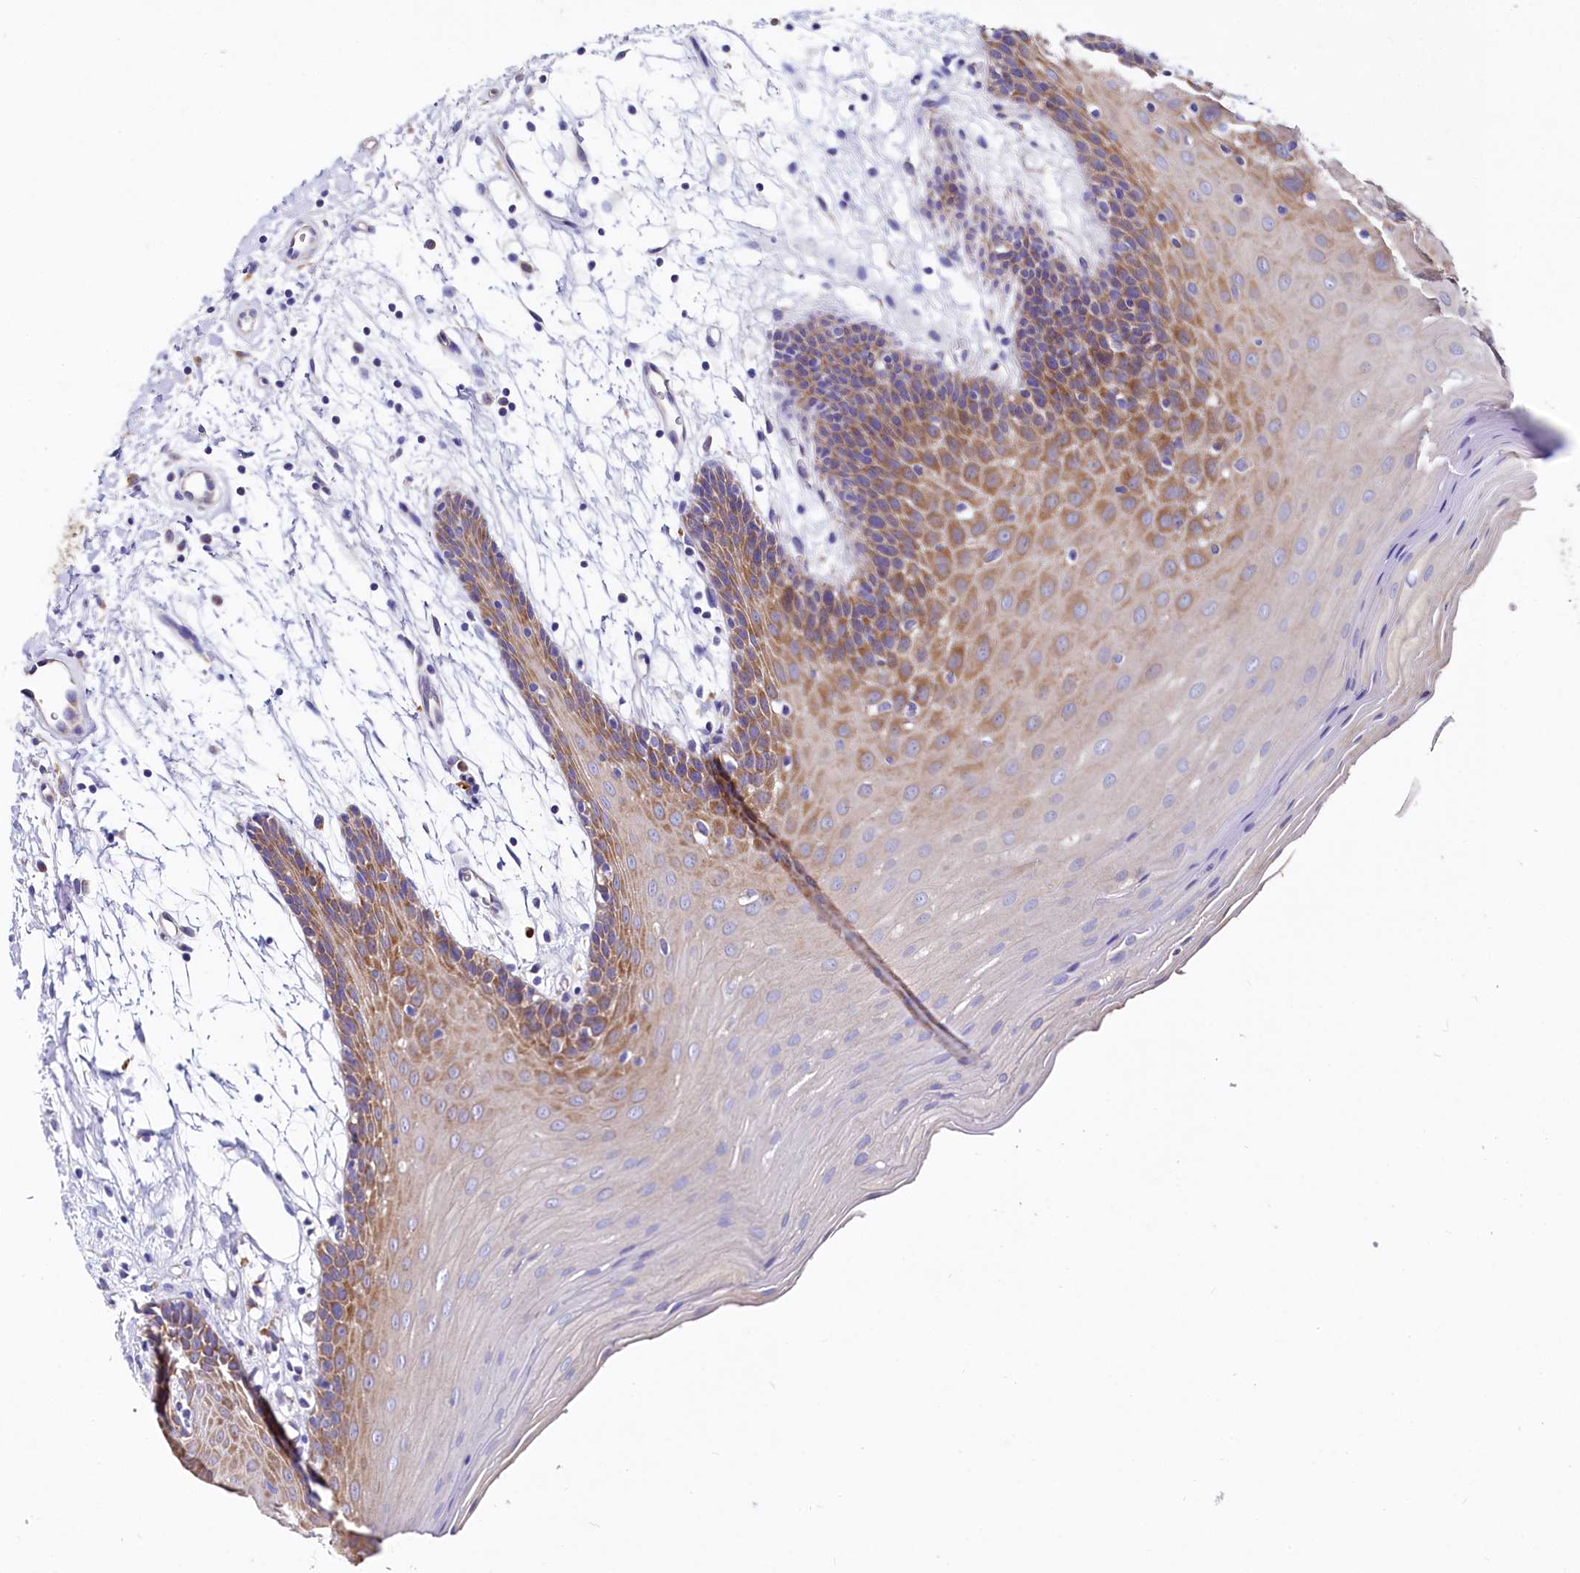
{"staining": {"intensity": "moderate", "quantity": "25%-75%", "location": "cytoplasmic/membranous"}, "tissue": "oral mucosa", "cell_type": "Squamous epithelial cells", "image_type": "normal", "snomed": [{"axis": "morphology", "description": "Normal tissue, NOS"}, {"axis": "topography", "description": "Skeletal muscle"}, {"axis": "topography", "description": "Oral tissue"}, {"axis": "topography", "description": "Salivary gland"}, {"axis": "topography", "description": "Peripheral nerve tissue"}], "caption": "DAB immunohistochemical staining of benign oral mucosa shows moderate cytoplasmic/membranous protein staining in approximately 25%-75% of squamous epithelial cells. The staining is performed using DAB brown chromogen to label protein expression. The nuclei are counter-stained blue using hematoxylin.", "gene": "QARS1", "patient": {"sex": "male", "age": 54}}